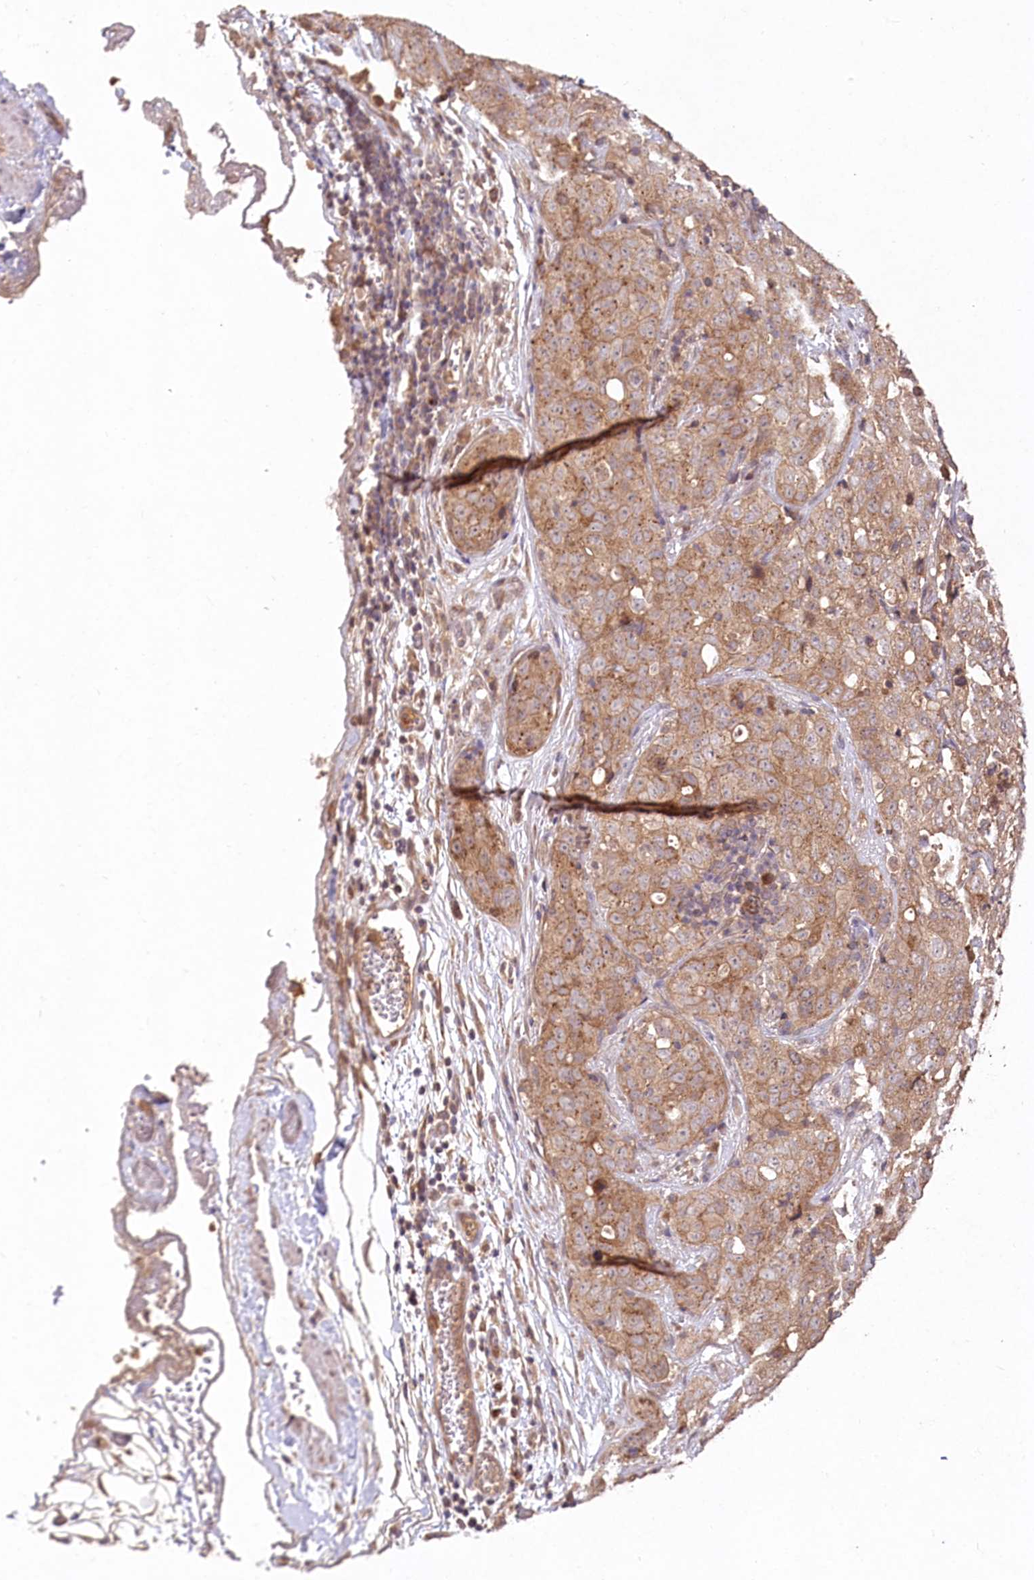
{"staining": {"intensity": "moderate", "quantity": ">75%", "location": "cytoplasmic/membranous"}, "tissue": "stomach cancer", "cell_type": "Tumor cells", "image_type": "cancer", "snomed": [{"axis": "morphology", "description": "Normal tissue, NOS"}, {"axis": "morphology", "description": "Adenocarcinoma, NOS"}, {"axis": "topography", "description": "Lymph node"}, {"axis": "topography", "description": "Stomach"}], "caption": "DAB immunohistochemical staining of stomach cancer shows moderate cytoplasmic/membranous protein staining in about >75% of tumor cells.", "gene": "IRAK1BP1", "patient": {"sex": "male", "age": 48}}